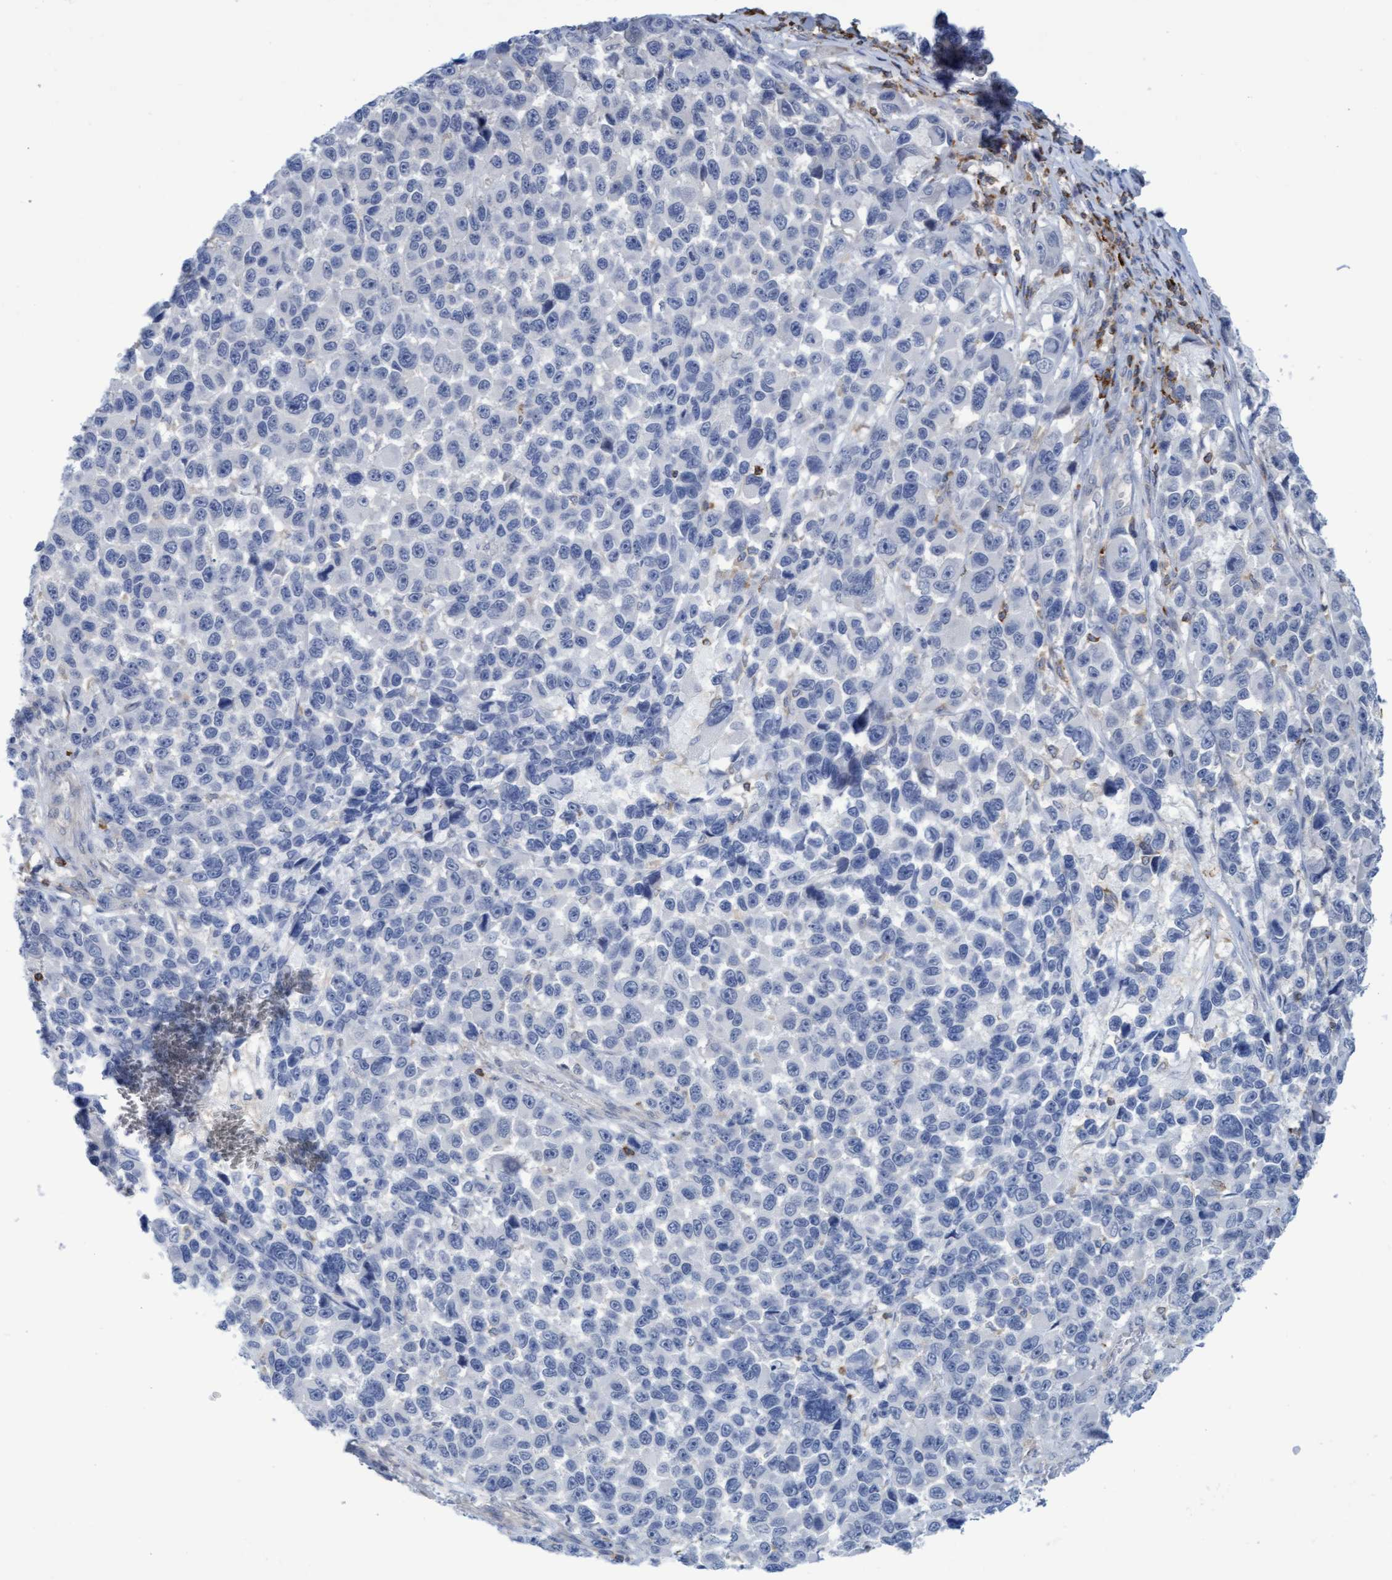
{"staining": {"intensity": "negative", "quantity": "none", "location": "none"}, "tissue": "melanoma", "cell_type": "Tumor cells", "image_type": "cancer", "snomed": [{"axis": "morphology", "description": "Malignant melanoma, NOS"}, {"axis": "topography", "description": "Skin"}], "caption": "The histopathology image reveals no staining of tumor cells in melanoma. The staining is performed using DAB brown chromogen with nuclei counter-stained in using hematoxylin.", "gene": "FNBP1", "patient": {"sex": "male", "age": 53}}